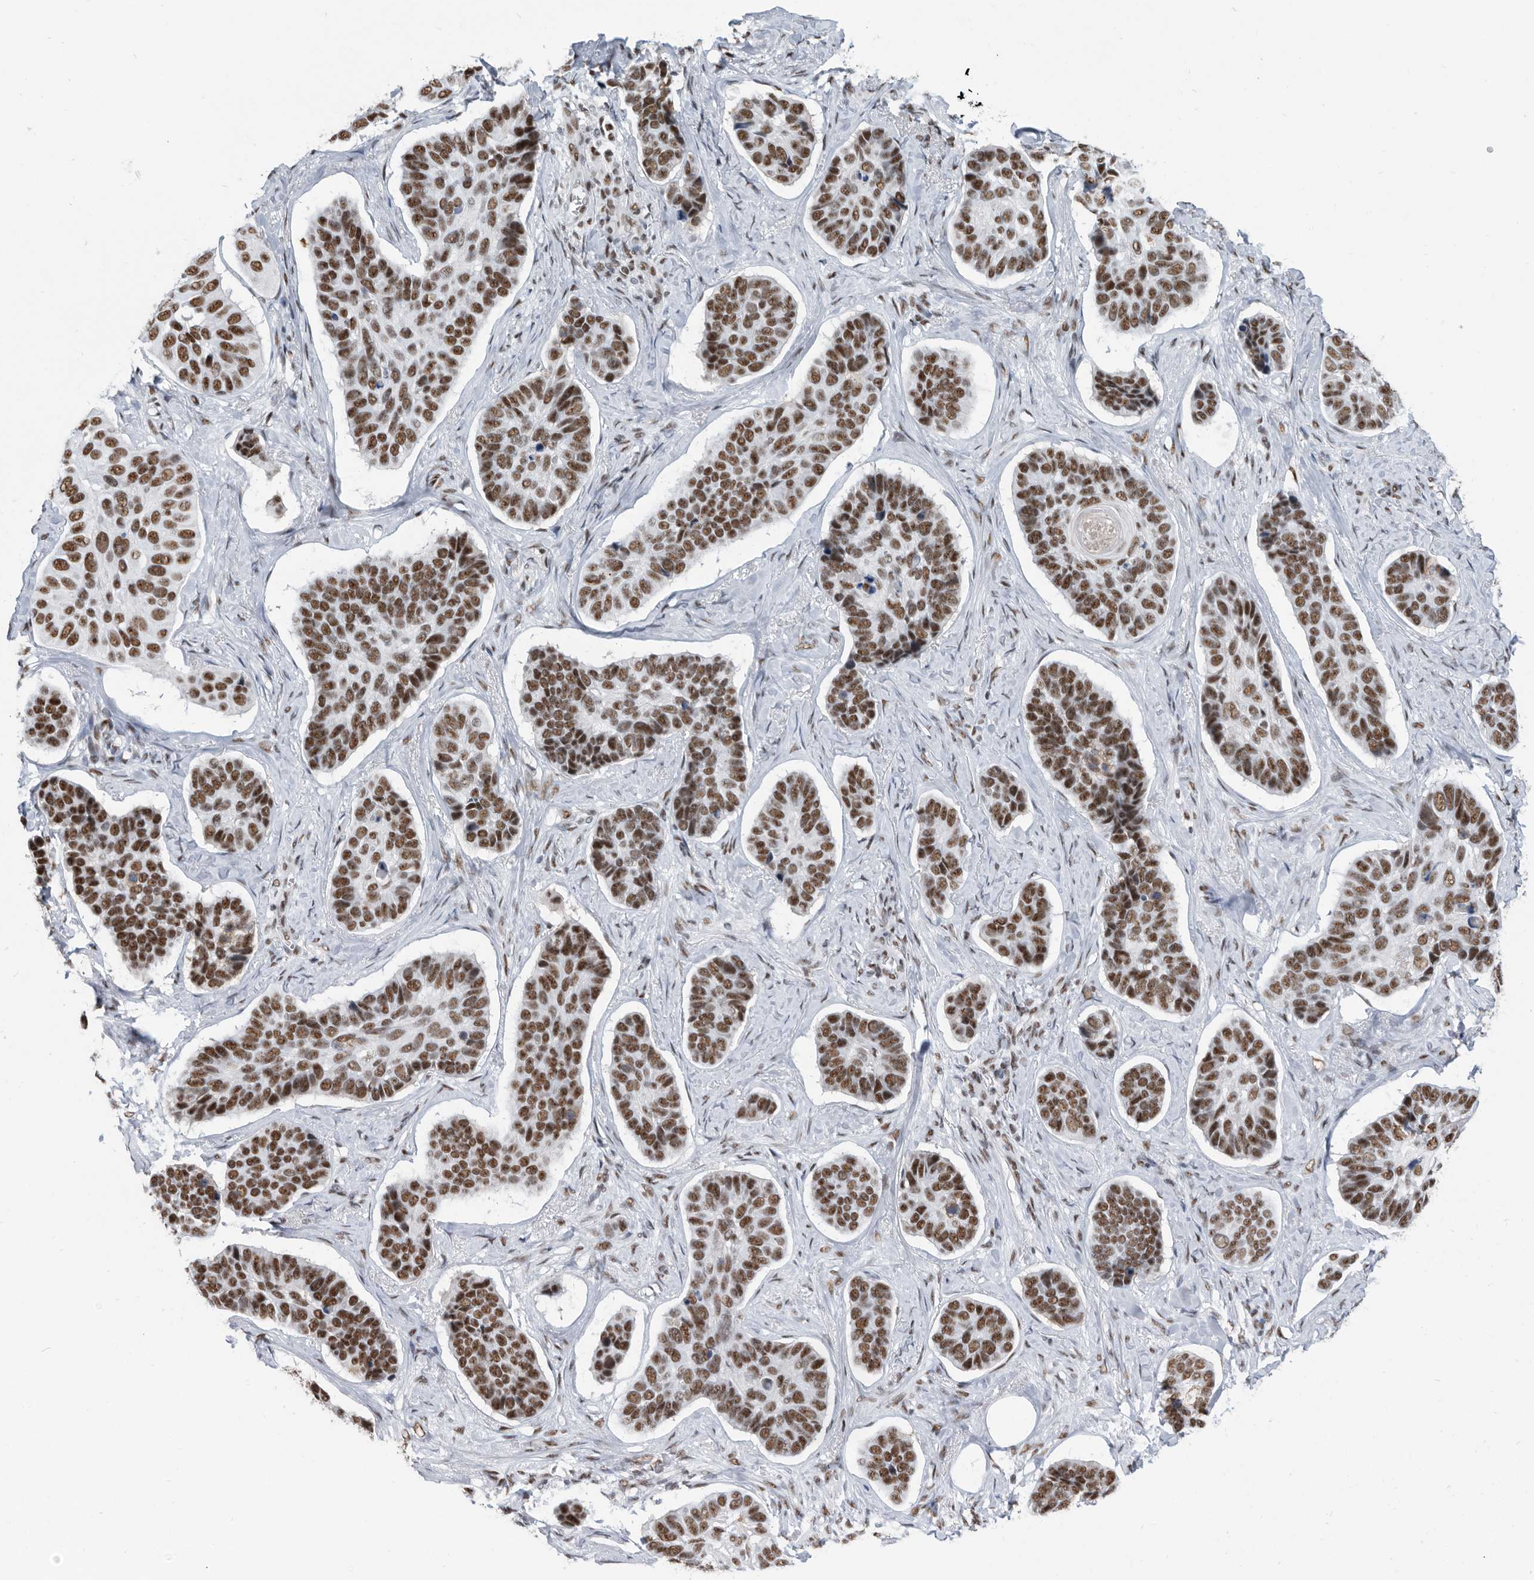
{"staining": {"intensity": "strong", "quantity": ">75%", "location": "nuclear"}, "tissue": "skin cancer", "cell_type": "Tumor cells", "image_type": "cancer", "snomed": [{"axis": "morphology", "description": "Basal cell carcinoma"}, {"axis": "topography", "description": "Skin"}], "caption": "This histopathology image shows immunohistochemistry staining of human skin basal cell carcinoma, with high strong nuclear positivity in approximately >75% of tumor cells.", "gene": "SF3A1", "patient": {"sex": "male", "age": 62}}